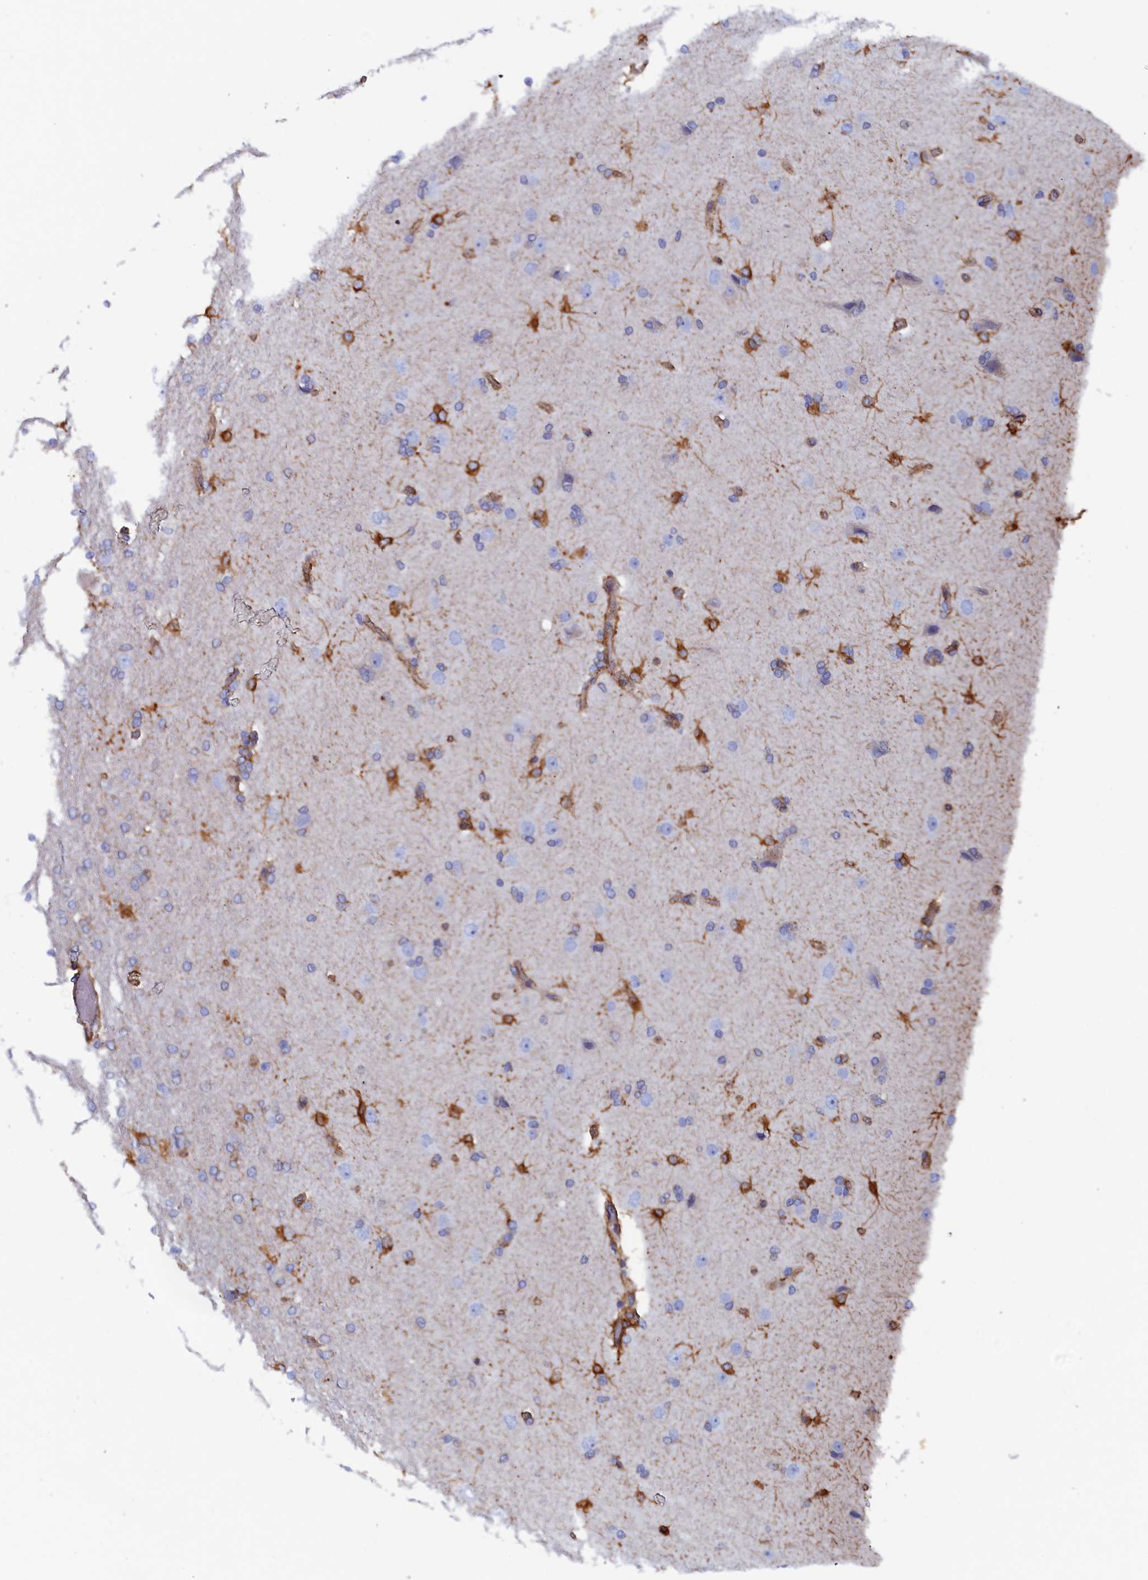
{"staining": {"intensity": "strong", "quantity": "<25%", "location": "cytoplasmic/membranous"}, "tissue": "glioma", "cell_type": "Tumor cells", "image_type": "cancer", "snomed": [{"axis": "morphology", "description": "Glioma, malignant, High grade"}, {"axis": "topography", "description": "Brain"}], "caption": "Immunohistochemistry (DAB) staining of glioma displays strong cytoplasmic/membranous protein staining in approximately <25% of tumor cells.", "gene": "COG7", "patient": {"sex": "male", "age": 72}}